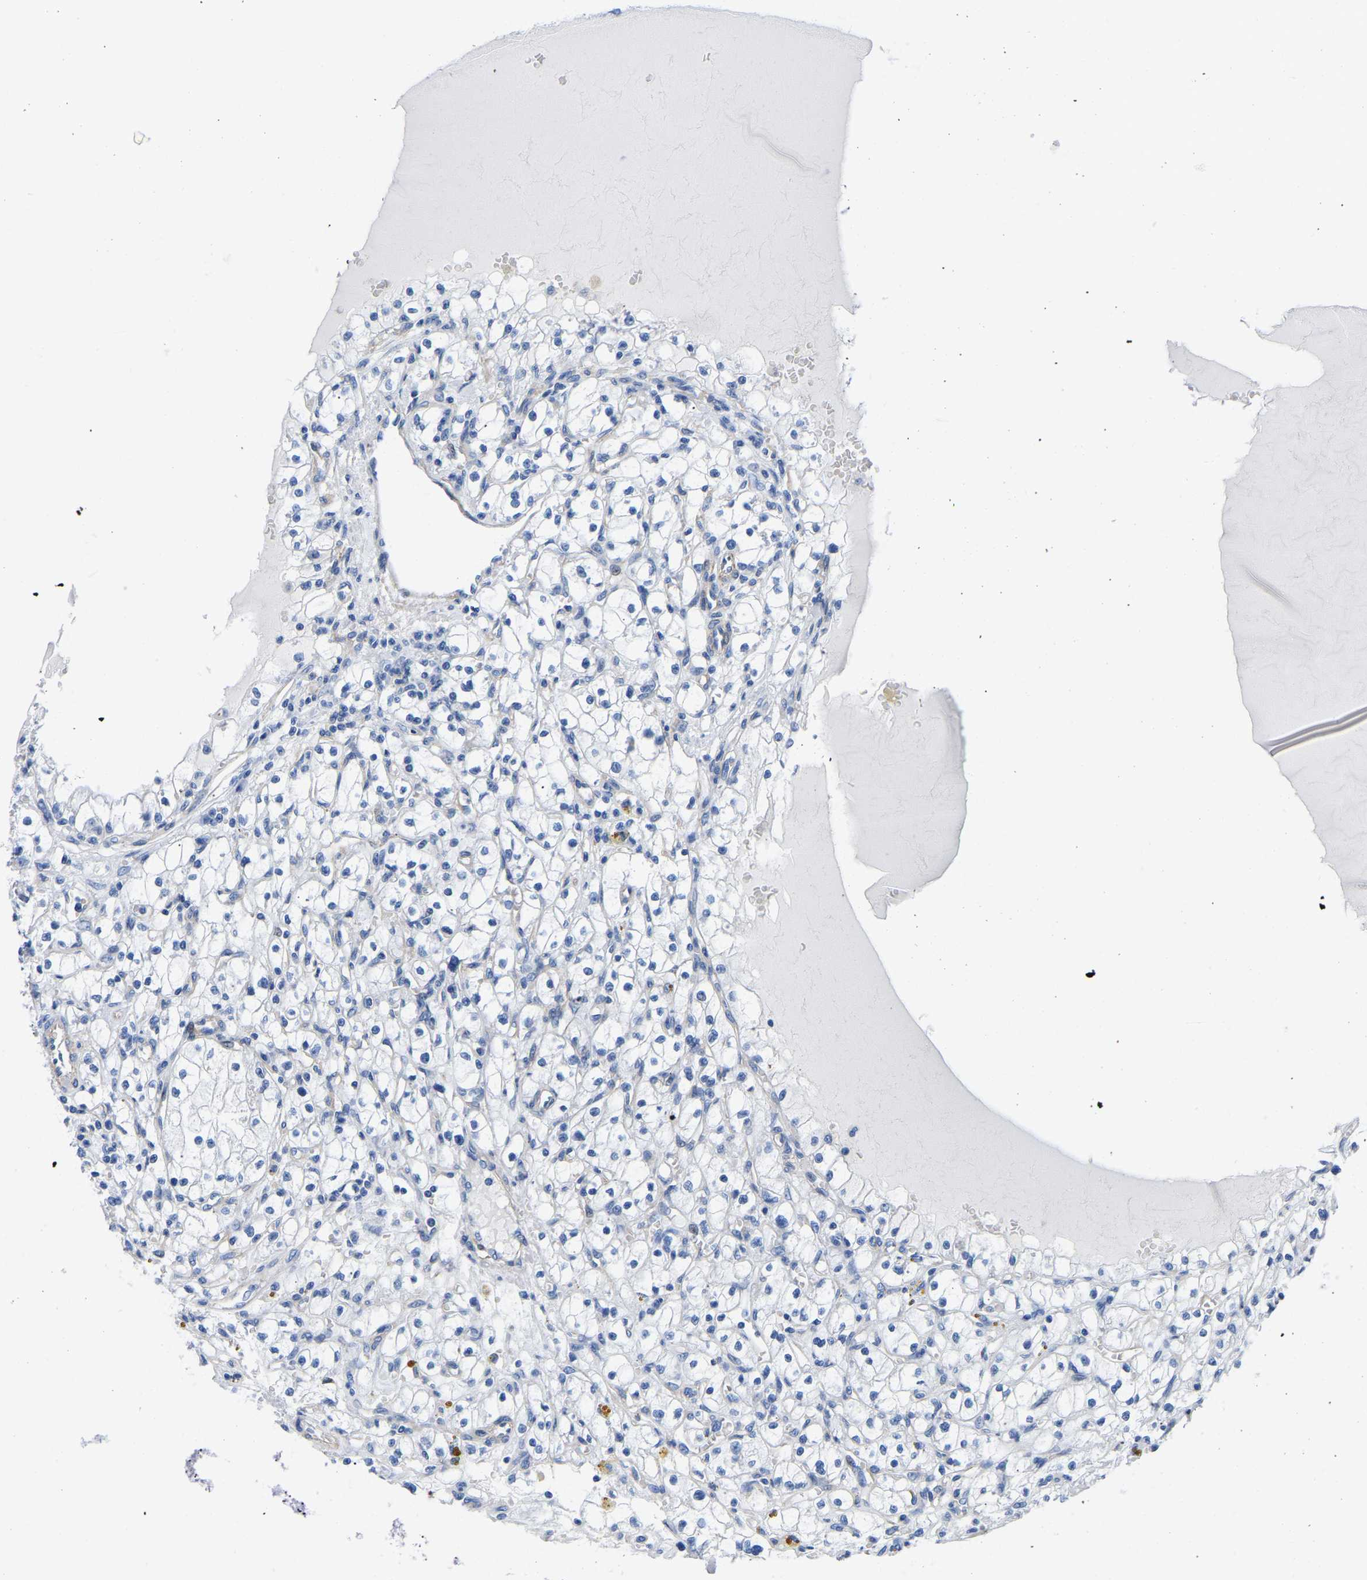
{"staining": {"intensity": "negative", "quantity": "none", "location": "none"}, "tissue": "renal cancer", "cell_type": "Tumor cells", "image_type": "cancer", "snomed": [{"axis": "morphology", "description": "Adenocarcinoma, NOS"}, {"axis": "topography", "description": "Kidney"}], "caption": "Tumor cells show no significant protein staining in adenocarcinoma (renal).", "gene": "UPK3A", "patient": {"sex": "male", "age": 56}}